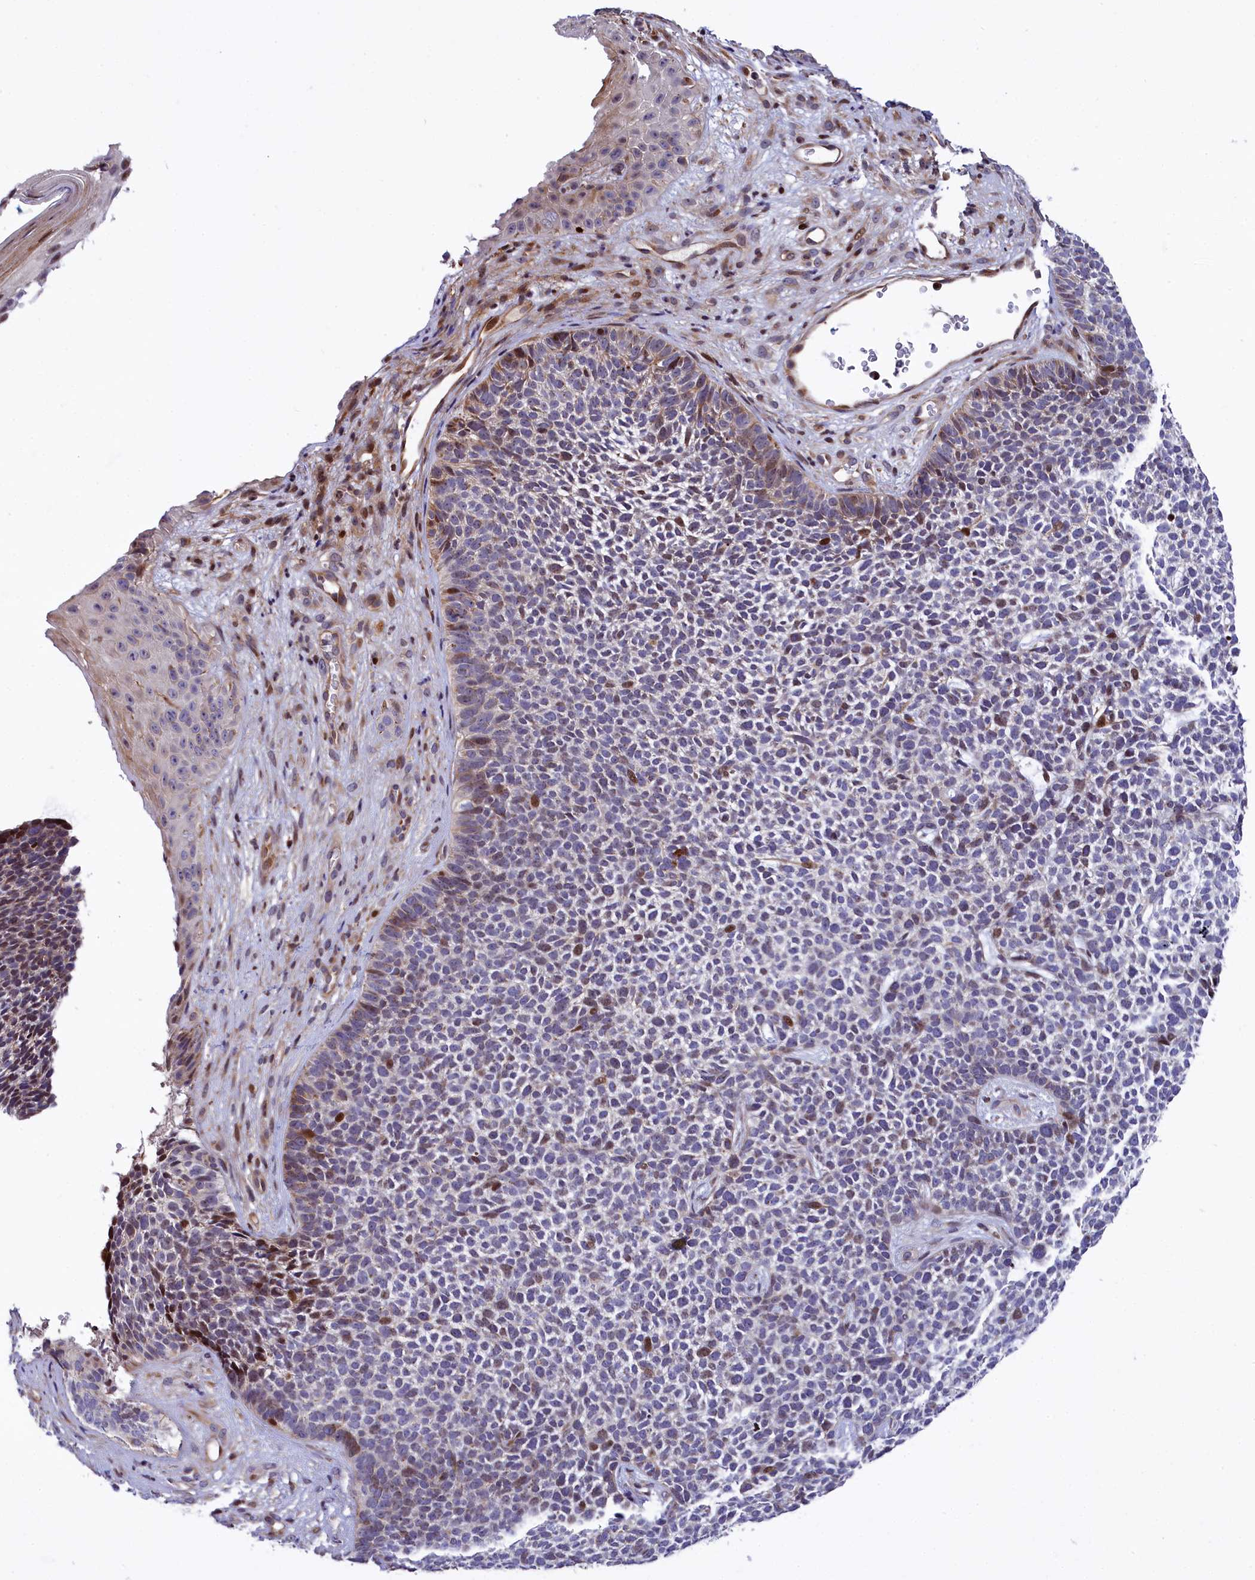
{"staining": {"intensity": "weak", "quantity": "<25%", "location": "cytoplasmic/membranous,nuclear"}, "tissue": "skin cancer", "cell_type": "Tumor cells", "image_type": "cancer", "snomed": [{"axis": "morphology", "description": "Basal cell carcinoma"}, {"axis": "topography", "description": "Skin"}], "caption": "Immunohistochemistry micrograph of neoplastic tissue: human skin cancer (basal cell carcinoma) stained with DAB (3,3'-diaminobenzidine) demonstrates no significant protein positivity in tumor cells. (DAB (3,3'-diaminobenzidine) IHC with hematoxylin counter stain).", "gene": "TGDS", "patient": {"sex": "female", "age": 84}}